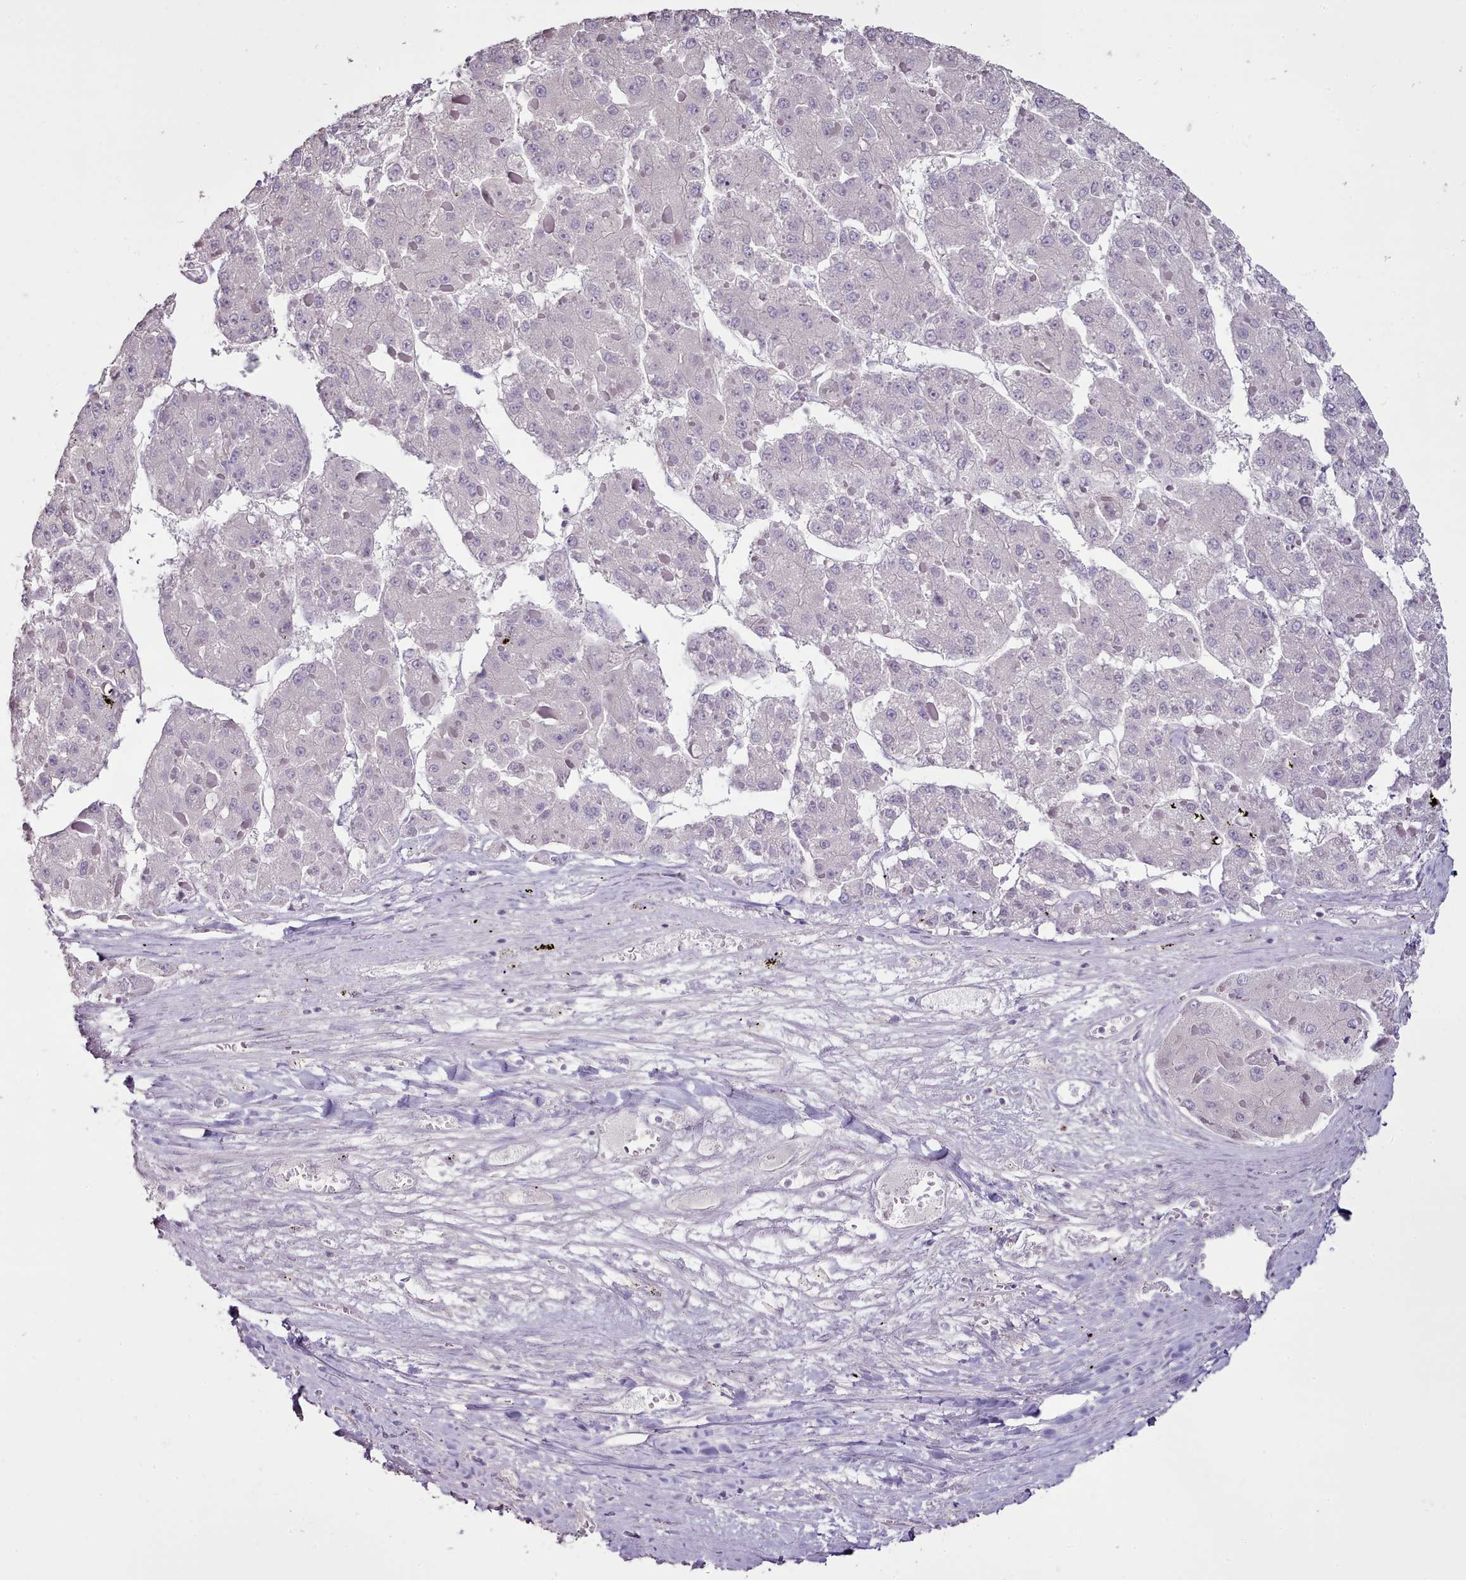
{"staining": {"intensity": "negative", "quantity": "none", "location": "none"}, "tissue": "liver cancer", "cell_type": "Tumor cells", "image_type": "cancer", "snomed": [{"axis": "morphology", "description": "Carcinoma, Hepatocellular, NOS"}, {"axis": "topography", "description": "Liver"}], "caption": "The IHC histopathology image has no significant expression in tumor cells of liver hepatocellular carcinoma tissue.", "gene": "BLOC1S2", "patient": {"sex": "female", "age": 73}}